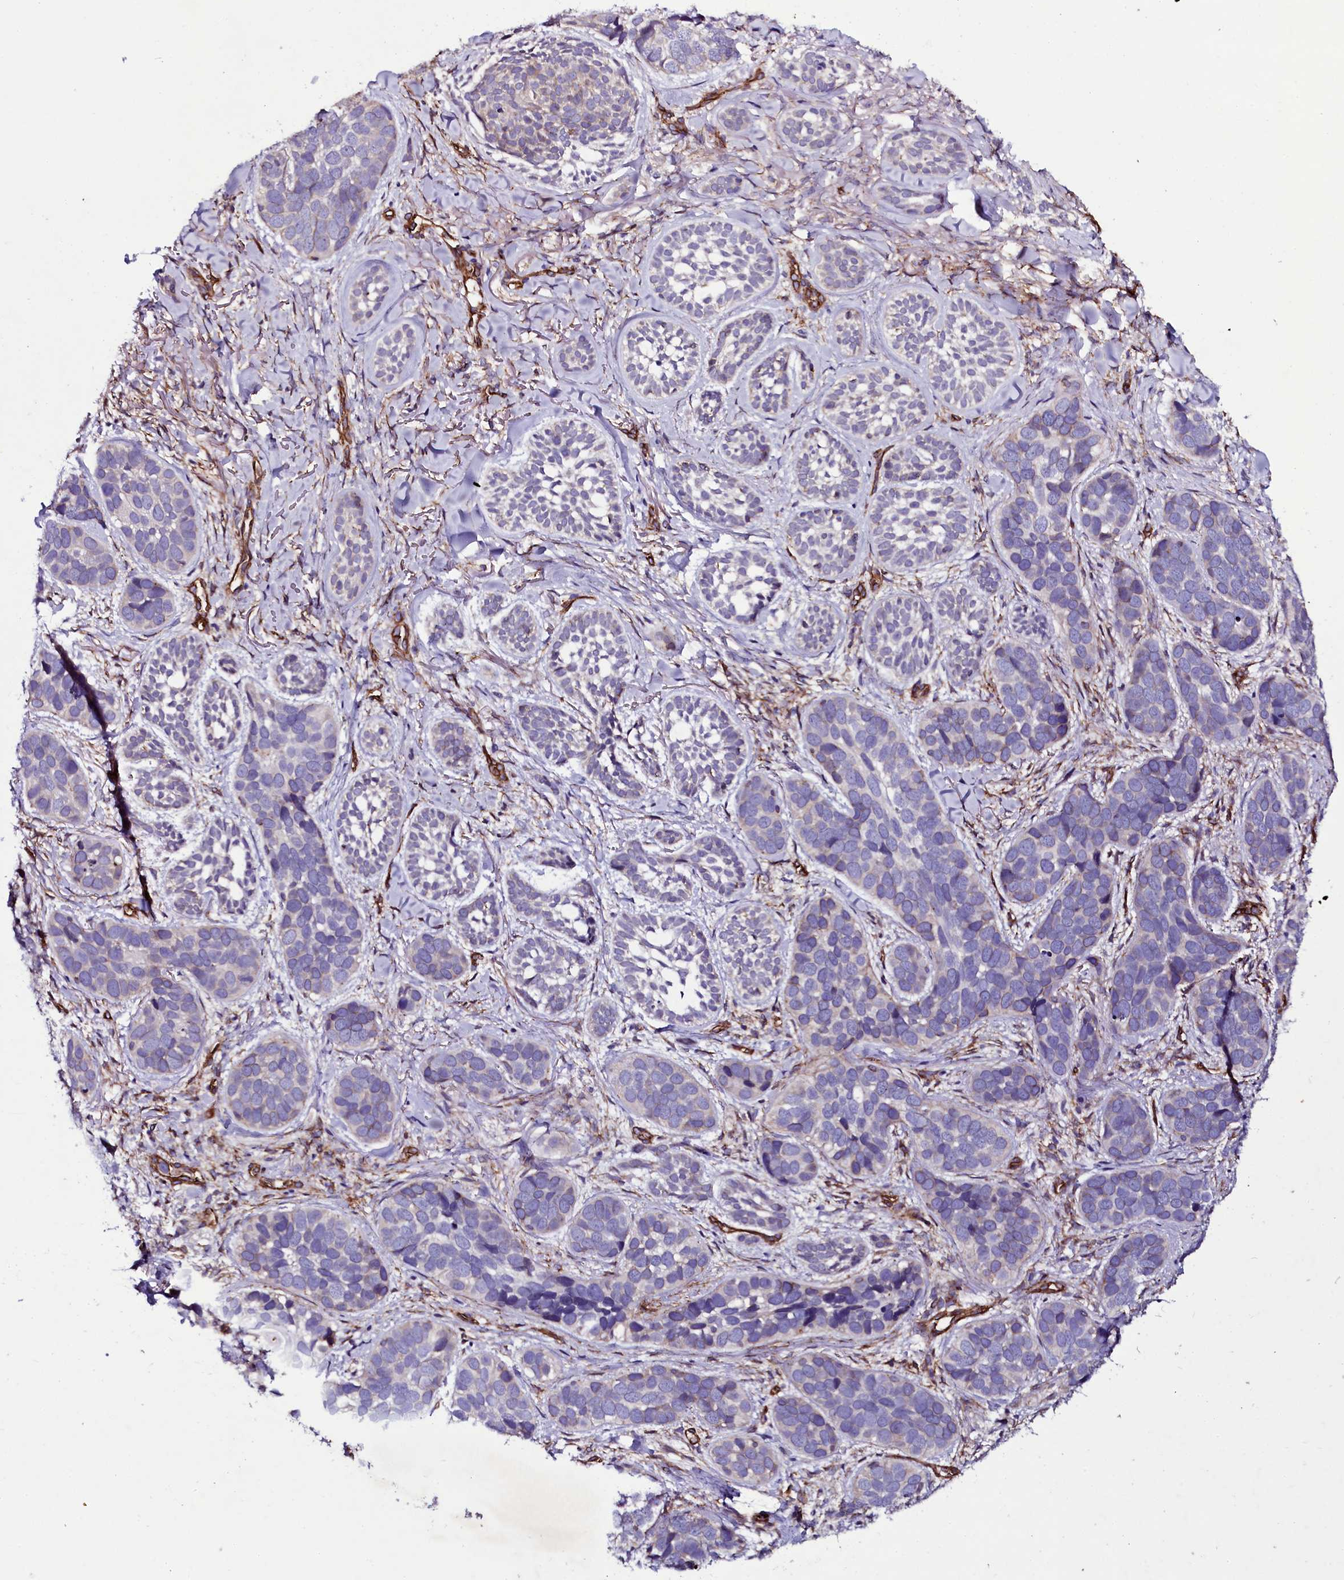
{"staining": {"intensity": "negative", "quantity": "none", "location": "none"}, "tissue": "skin cancer", "cell_type": "Tumor cells", "image_type": "cancer", "snomed": [{"axis": "morphology", "description": "Basal cell carcinoma"}, {"axis": "topography", "description": "Skin"}], "caption": "An IHC histopathology image of skin cancer (basal cell carcinoma) is shown. There is no staining in tumor cells of skin cancer (basal cell carcinoma). The staining was performed using DAB to visualize the protein expression in brown, while the nuclei were stained in blue with hematoxylin (Magnification: 20x).", "gene": "MEX3C", "patient": {"sex": "male", "age": 71}}